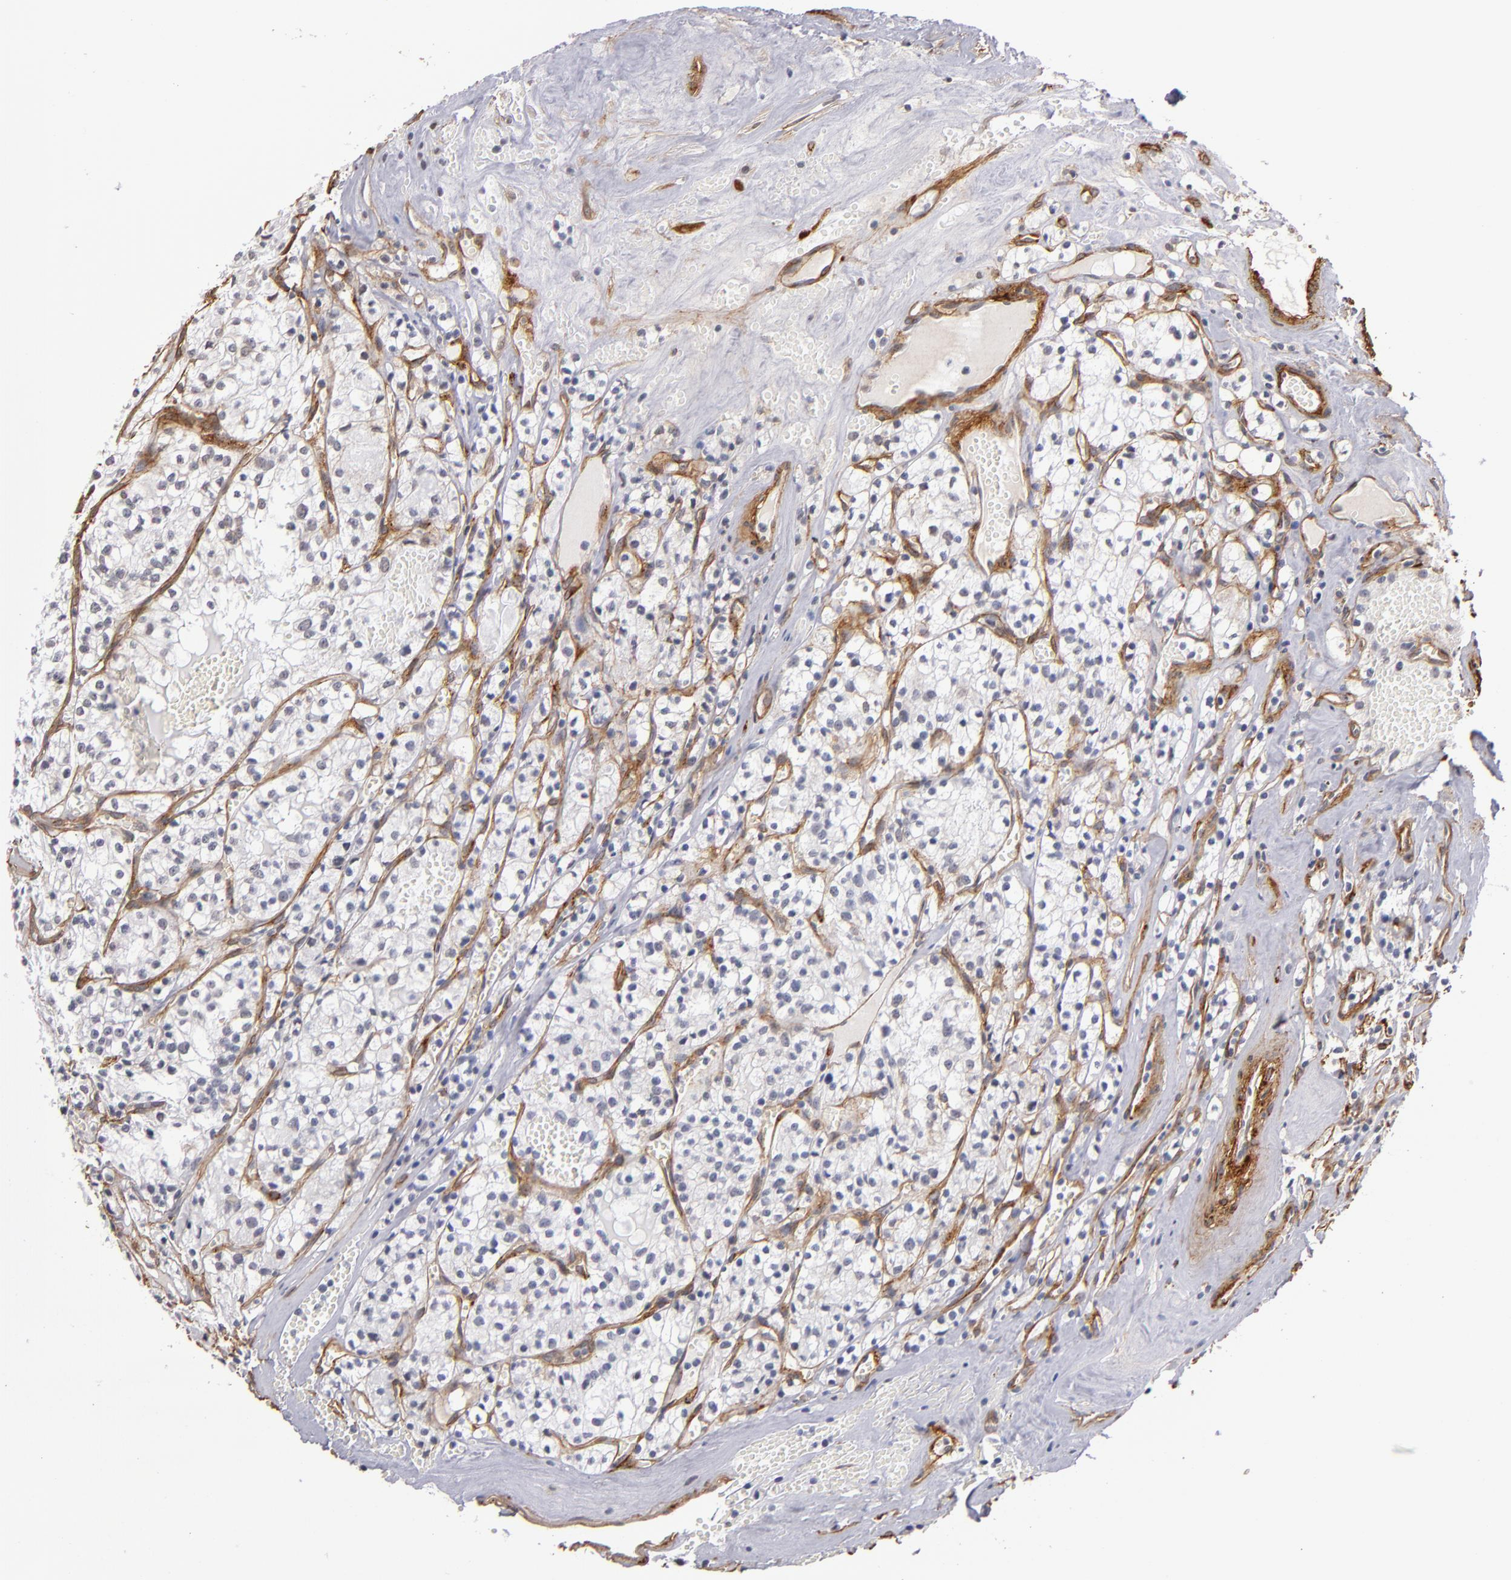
{"staining": {"intensity": "negative", "quantity": "none", "location": "none"}, "tissue": "renal cancer", "cell_type": "Tumor cells", "image_type": "cancer", "snomed": [{"axis": "morphology", "description": "Adenocarcinoma, NOS"}, {"axis": "topography", "description": "Kidney"}], "caption": "IHC histopathology image of human adenocarcinoma (renal) stained for a protein (brown), which reveals no staining in tumor cells.", "gene": "LAMC1", "patient": {"sex": "male", "age": 61}}